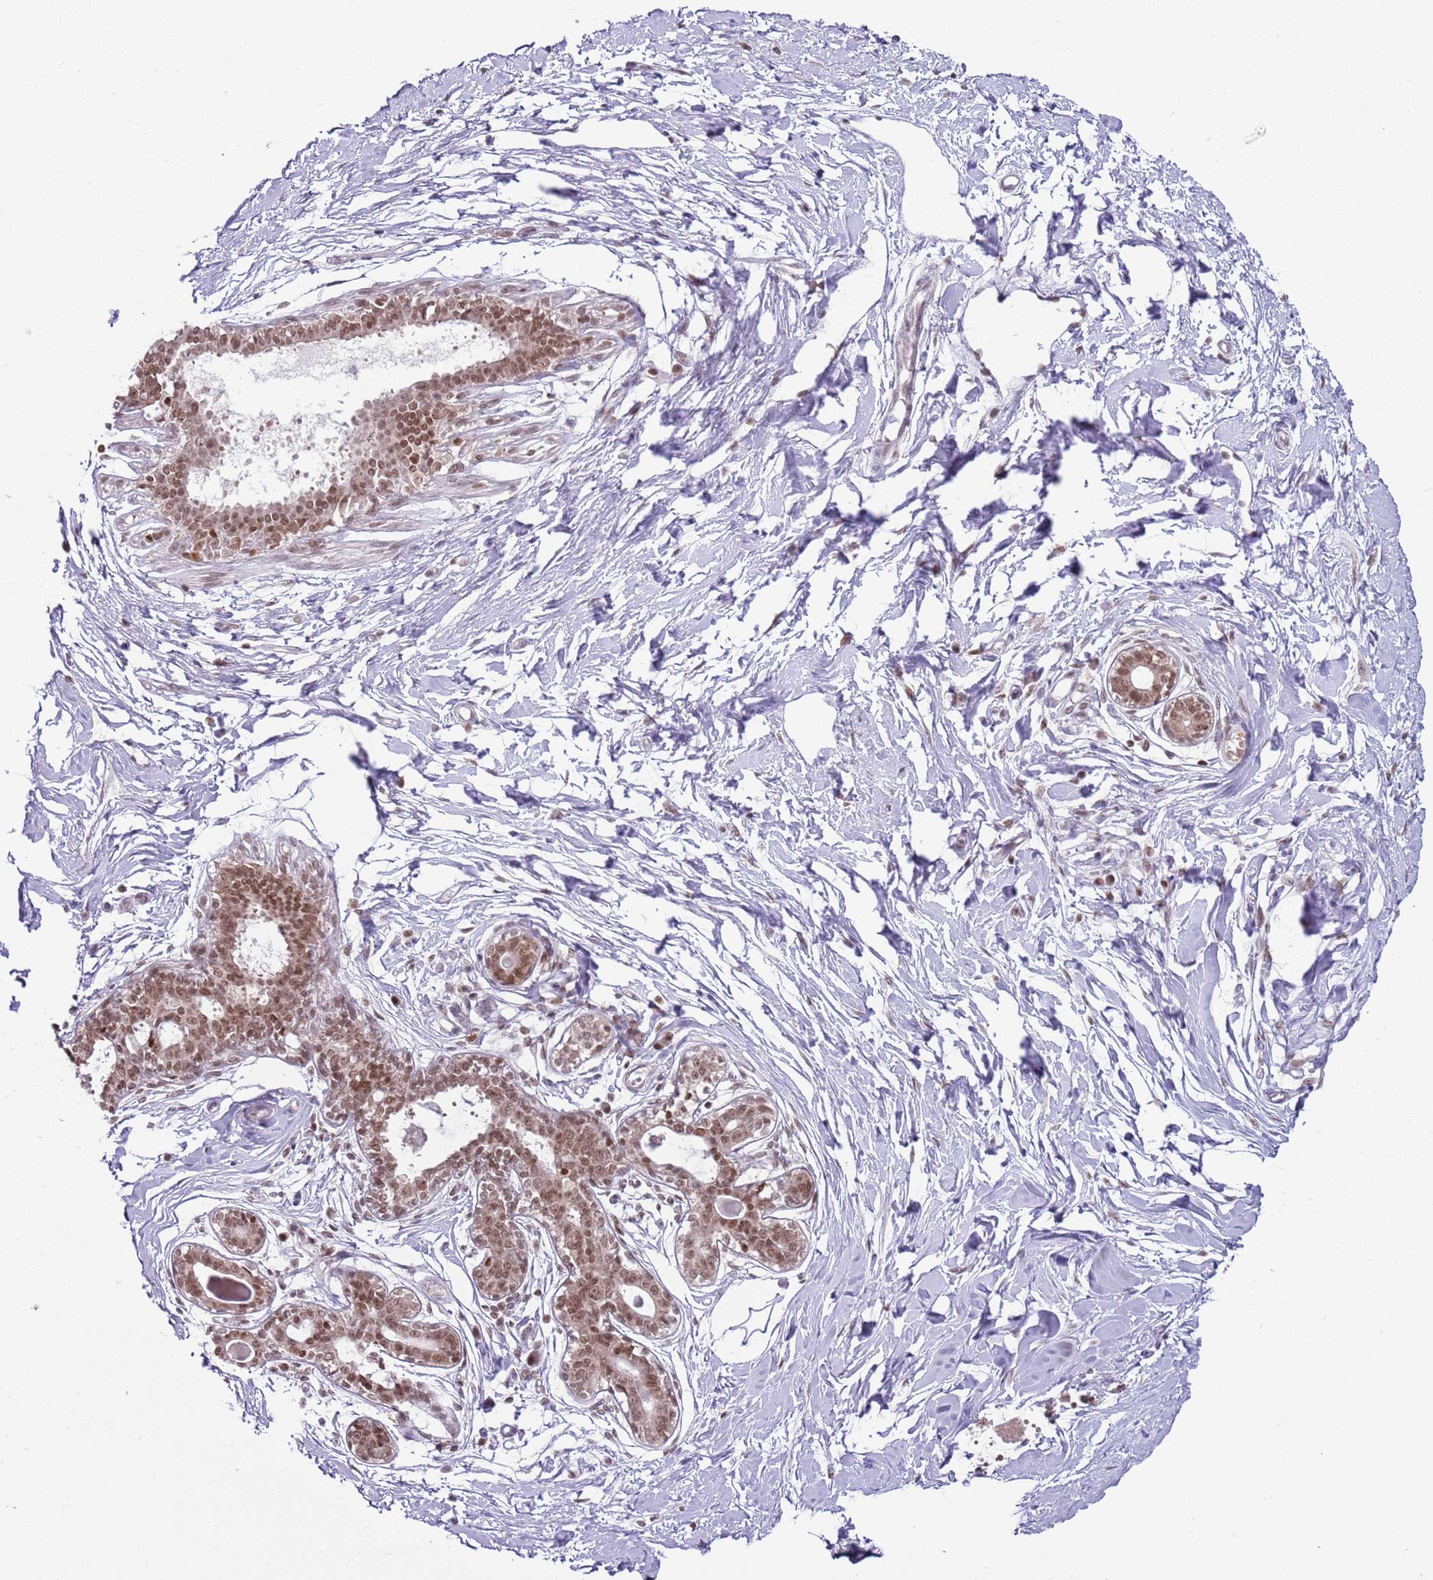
{"staining": {"intensity": "negative", "quantity": "none", "location": "none"}, "tissue": "breast", "cell_type": "Adipocytes", "image_type": "normal", "snomed": [{"axis": "morphology", "description": "Normal tissue, NOS"}, {"axis": "topography", "description": "Breast"}], "caption": "Histopathology image shows no protein expression in adipocytes of normal breast. Brightfield microscopy of immunohistochemistry stained with DAB (3,3'-diaminobenzidine) (brown) and hematoxylin (blue), captured at high magnification.", "gene": "SELENOH", "patient": {"sex": "female", "age": 45}}